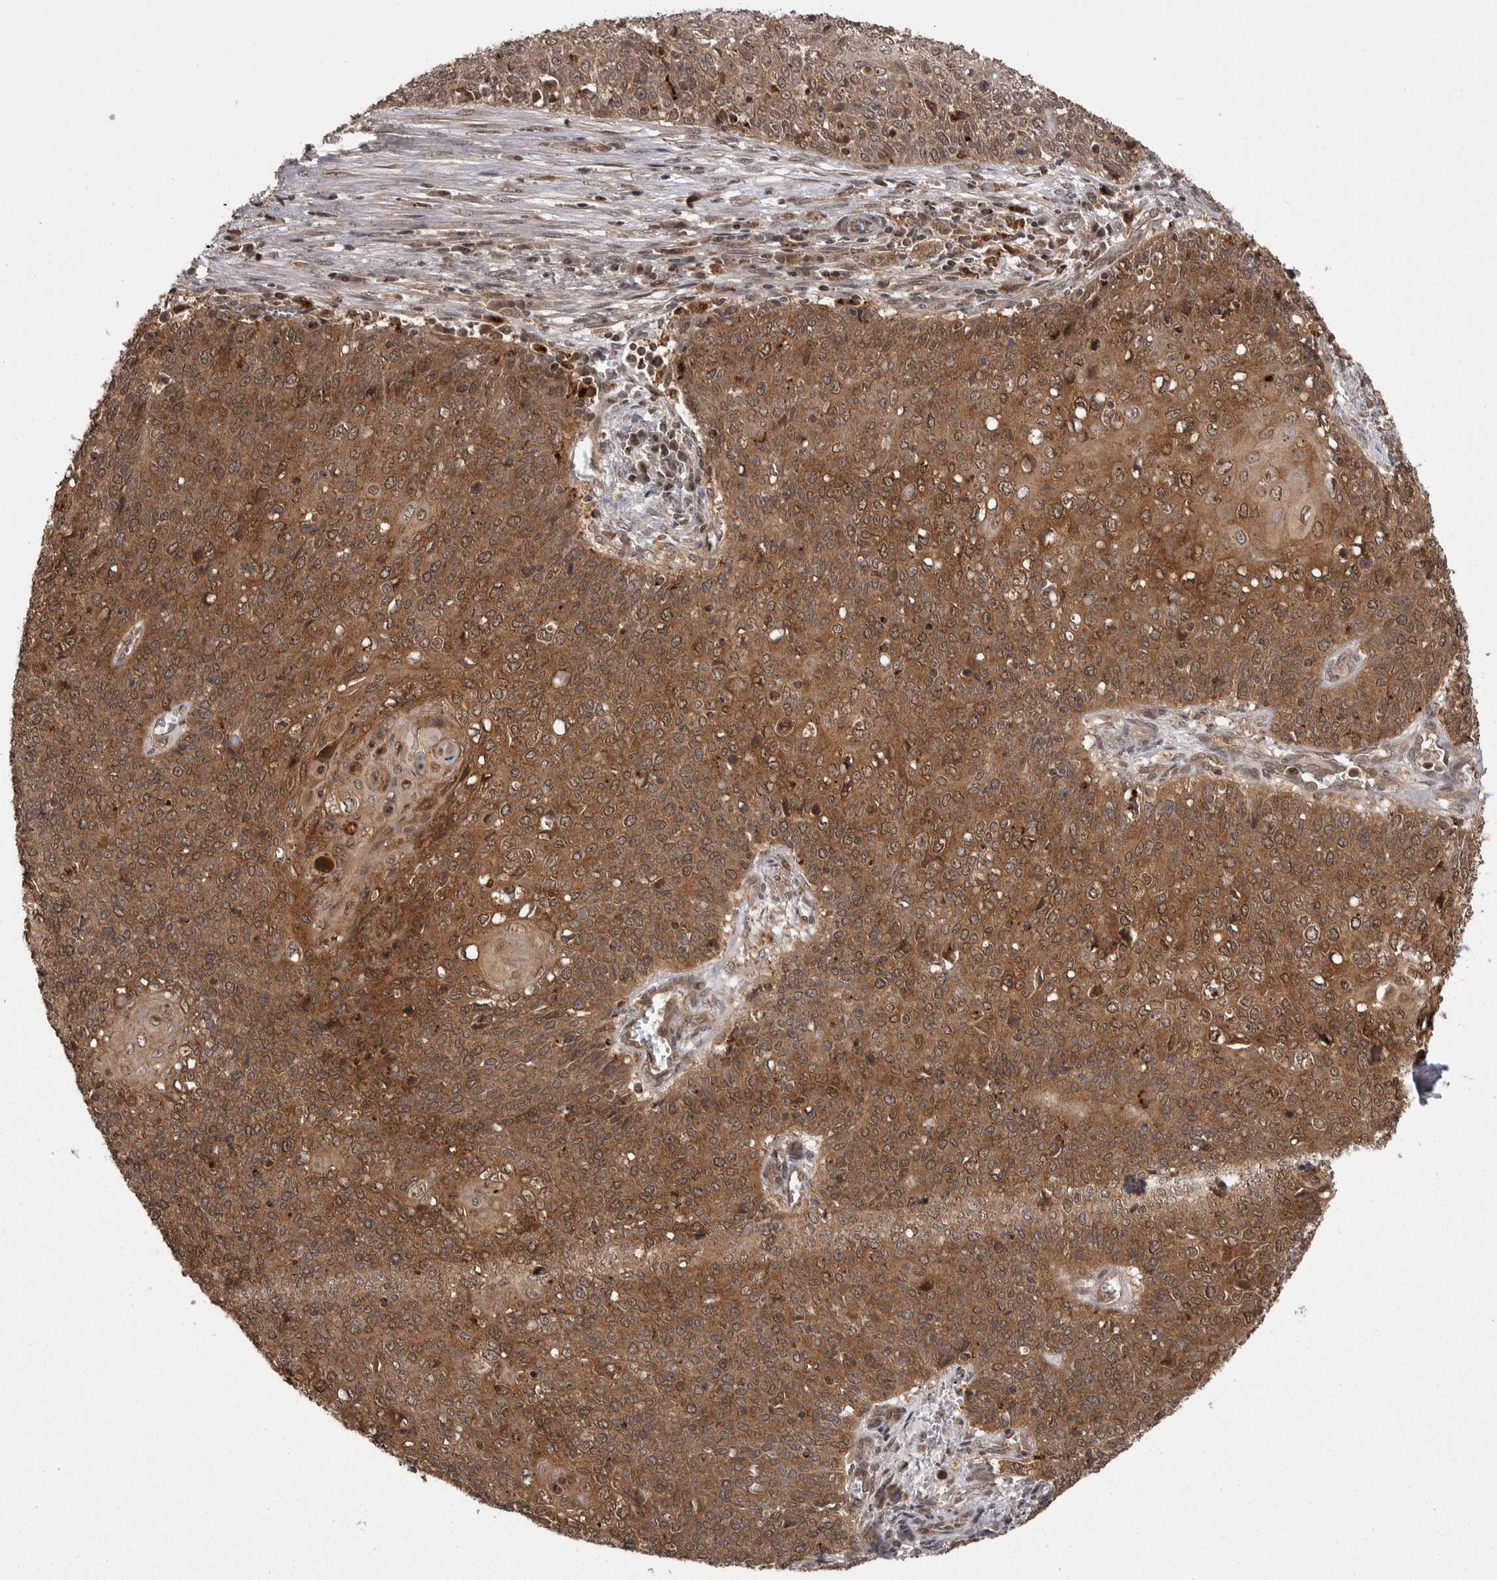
{"staining": {"intensity": "moderate", "quantity": ">75%", "location": "cytoplasmic/membranous,nuclear"}, "tissue": "cervical cancer", "cell_type": "Tumor cells", "image_type": "cancer", "snomed": [{"axis": "morphology", "description": "Squamous cell carcinoma, NOS"}, {"axis": "topography", "description": "Cervix"}], "caption": "DAB (3,3'-diaminobenzidine) immunohistochemical staining of human squamous cell carcinoma (cervical) demonstrates moderate cytoplasmic/membranous and nuclear protein positivity in approximately >75% of tumor cells.", "gene": "AOAH", "patient": {"sex": "female", "age": 39}}